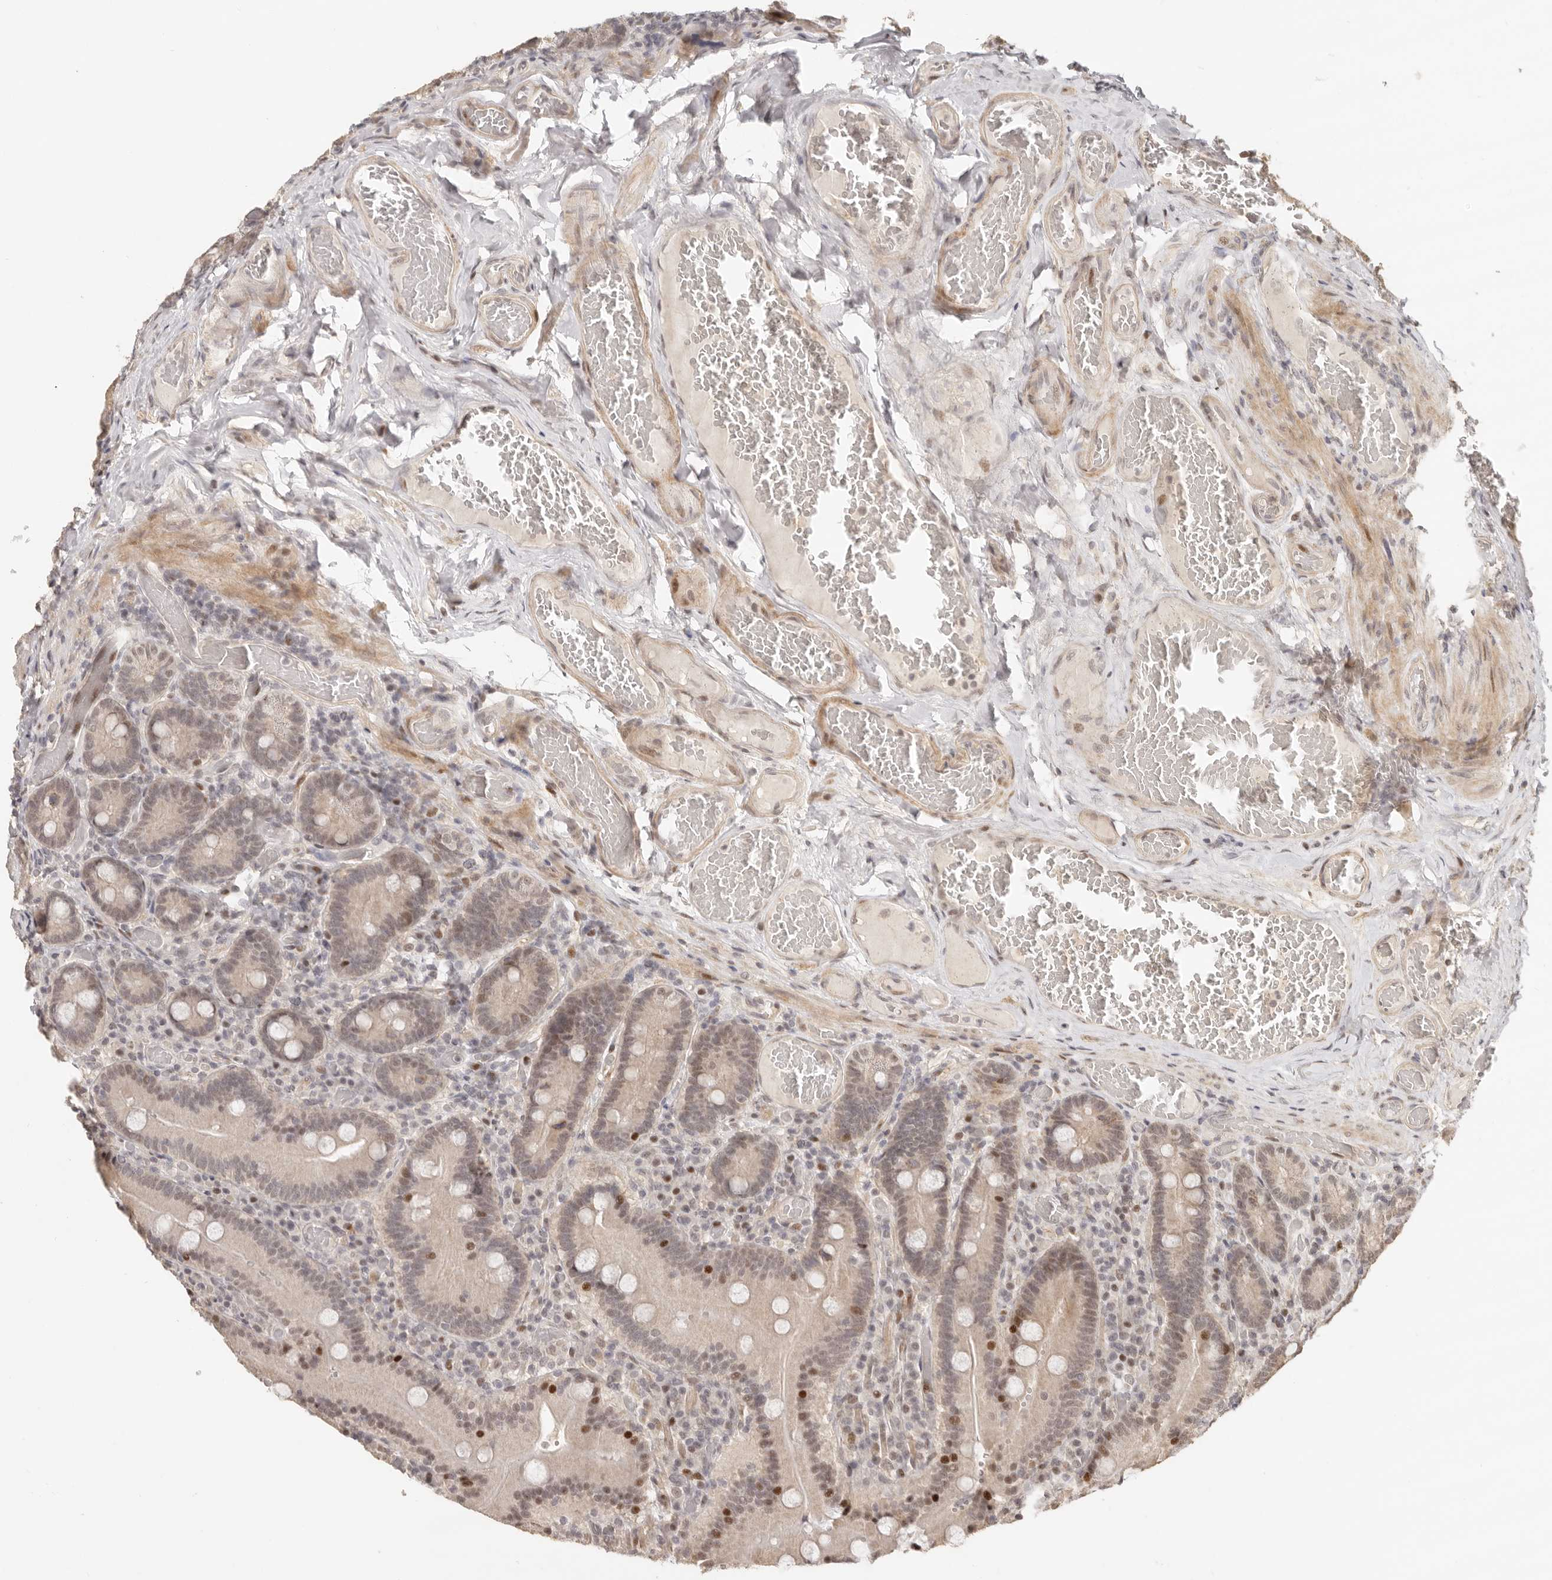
{"staining": {"intensity": "moderate", "quantity": "25%-75%", "location": "nuclear"}, "tissue": "duodenum", "cell_type": "Glandular cells", "image_type": "normal", "snomed": [{"axis": "morphology", "description": "Normal tissue, NOS"}, {"axis": "topography", "description": "Duodenum"}], "caption": "Duodenum stained for a protein (brown) shows moderate nuclear positive expression in about 25%-75% of glandular cells.", "gene": "GPBP1L1", "patient": {"sex": "female", "age": 62}}